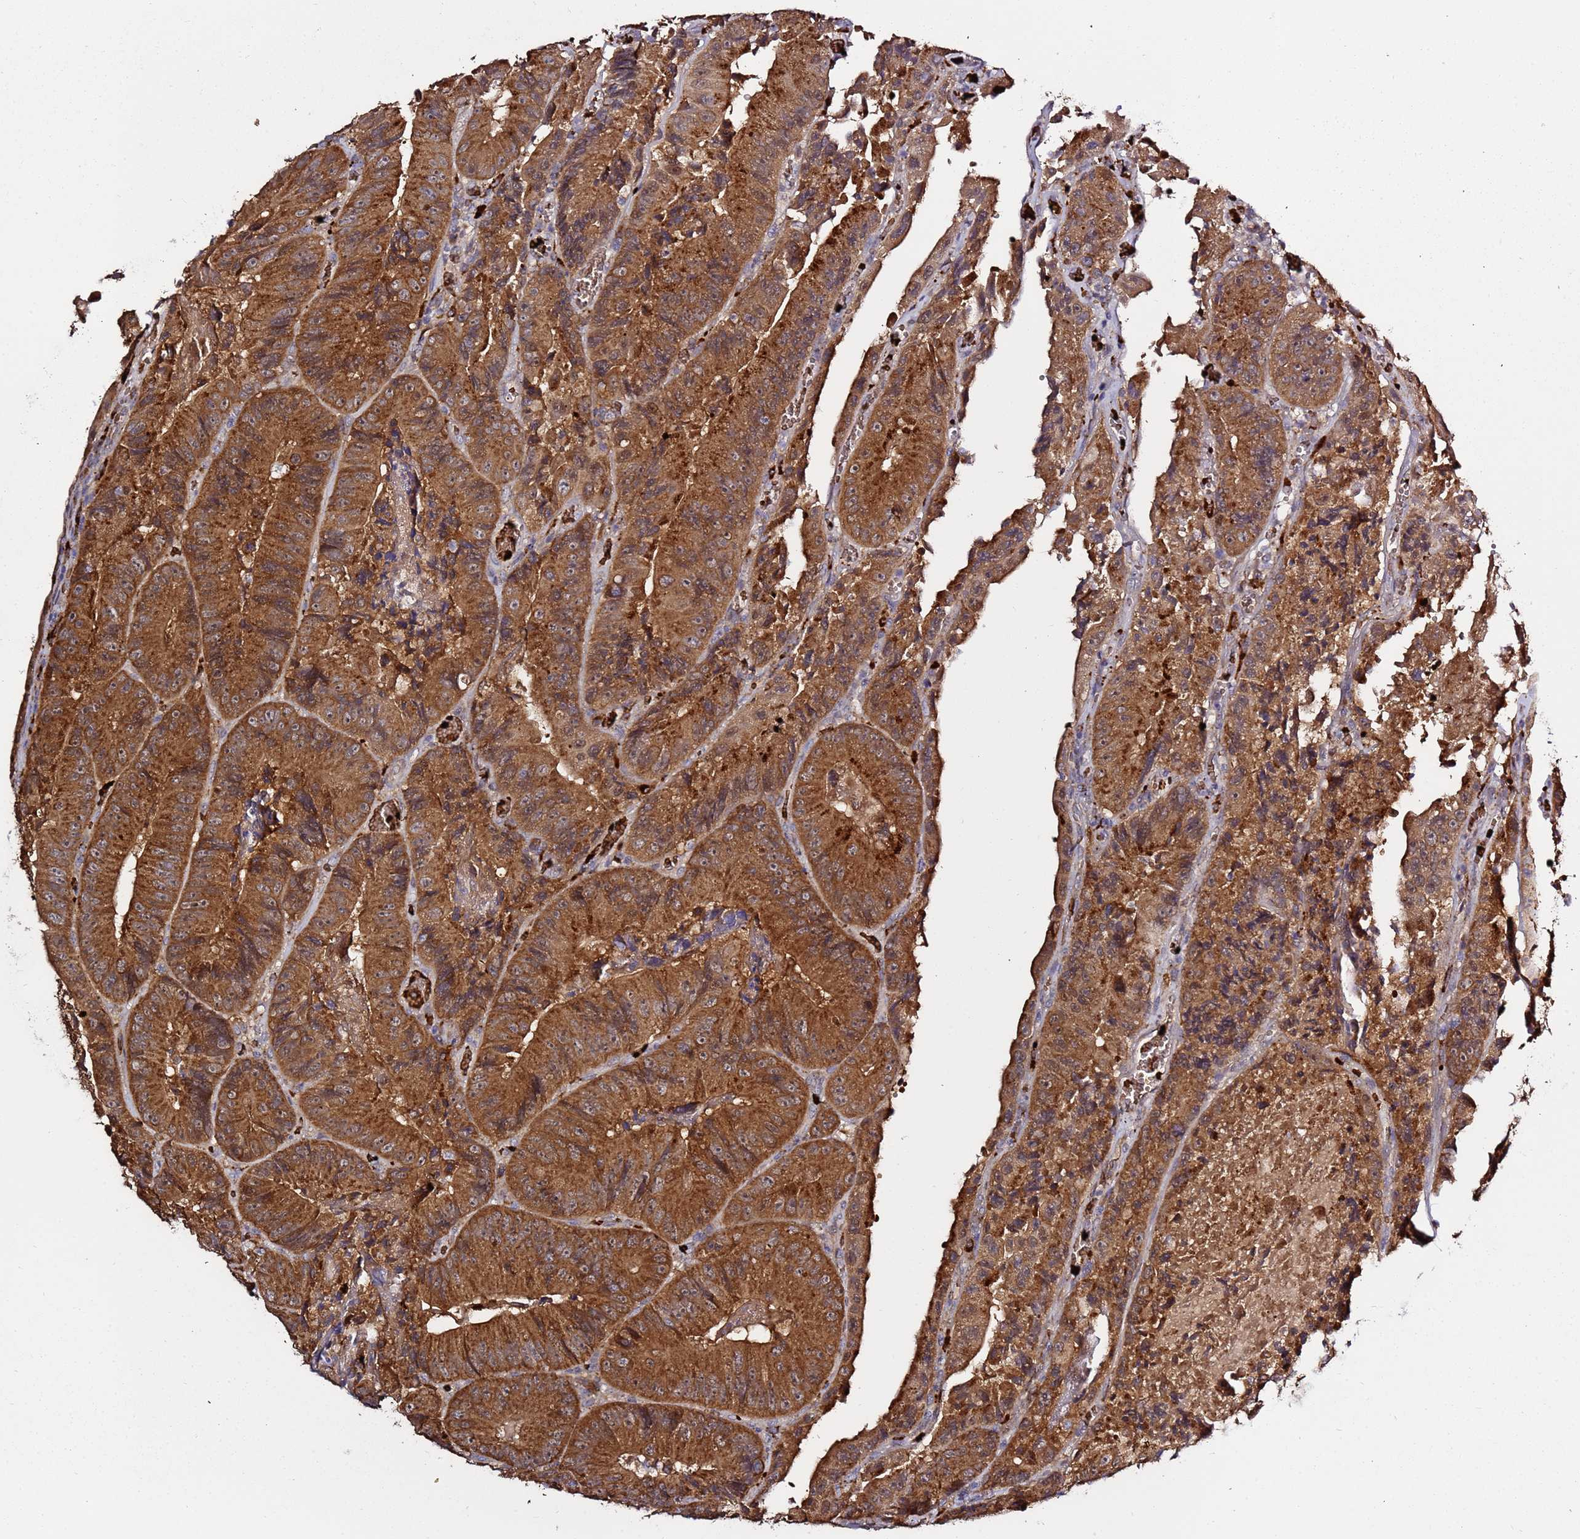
{"staining": {"intensity": "strong", "quantity": ">75%", "location": "cytoplasmic/membranous"}, "tissue": "colorectal cancer", "cell_type": "Tumor cells", "image_type": "cancer", "snomed": [{"axis": "morphology", "description": "Adenocarcinoma, NOS"}, {"axis": "topography", "description": "Colon"}], "caption": "A brown stain shows strong cytoplasmic/membranous staining of a protein in adenocarcinoma (colorectal) tumor cells.", "gene": "VPS36", "patient": {"sex": "female", "age": 86}}